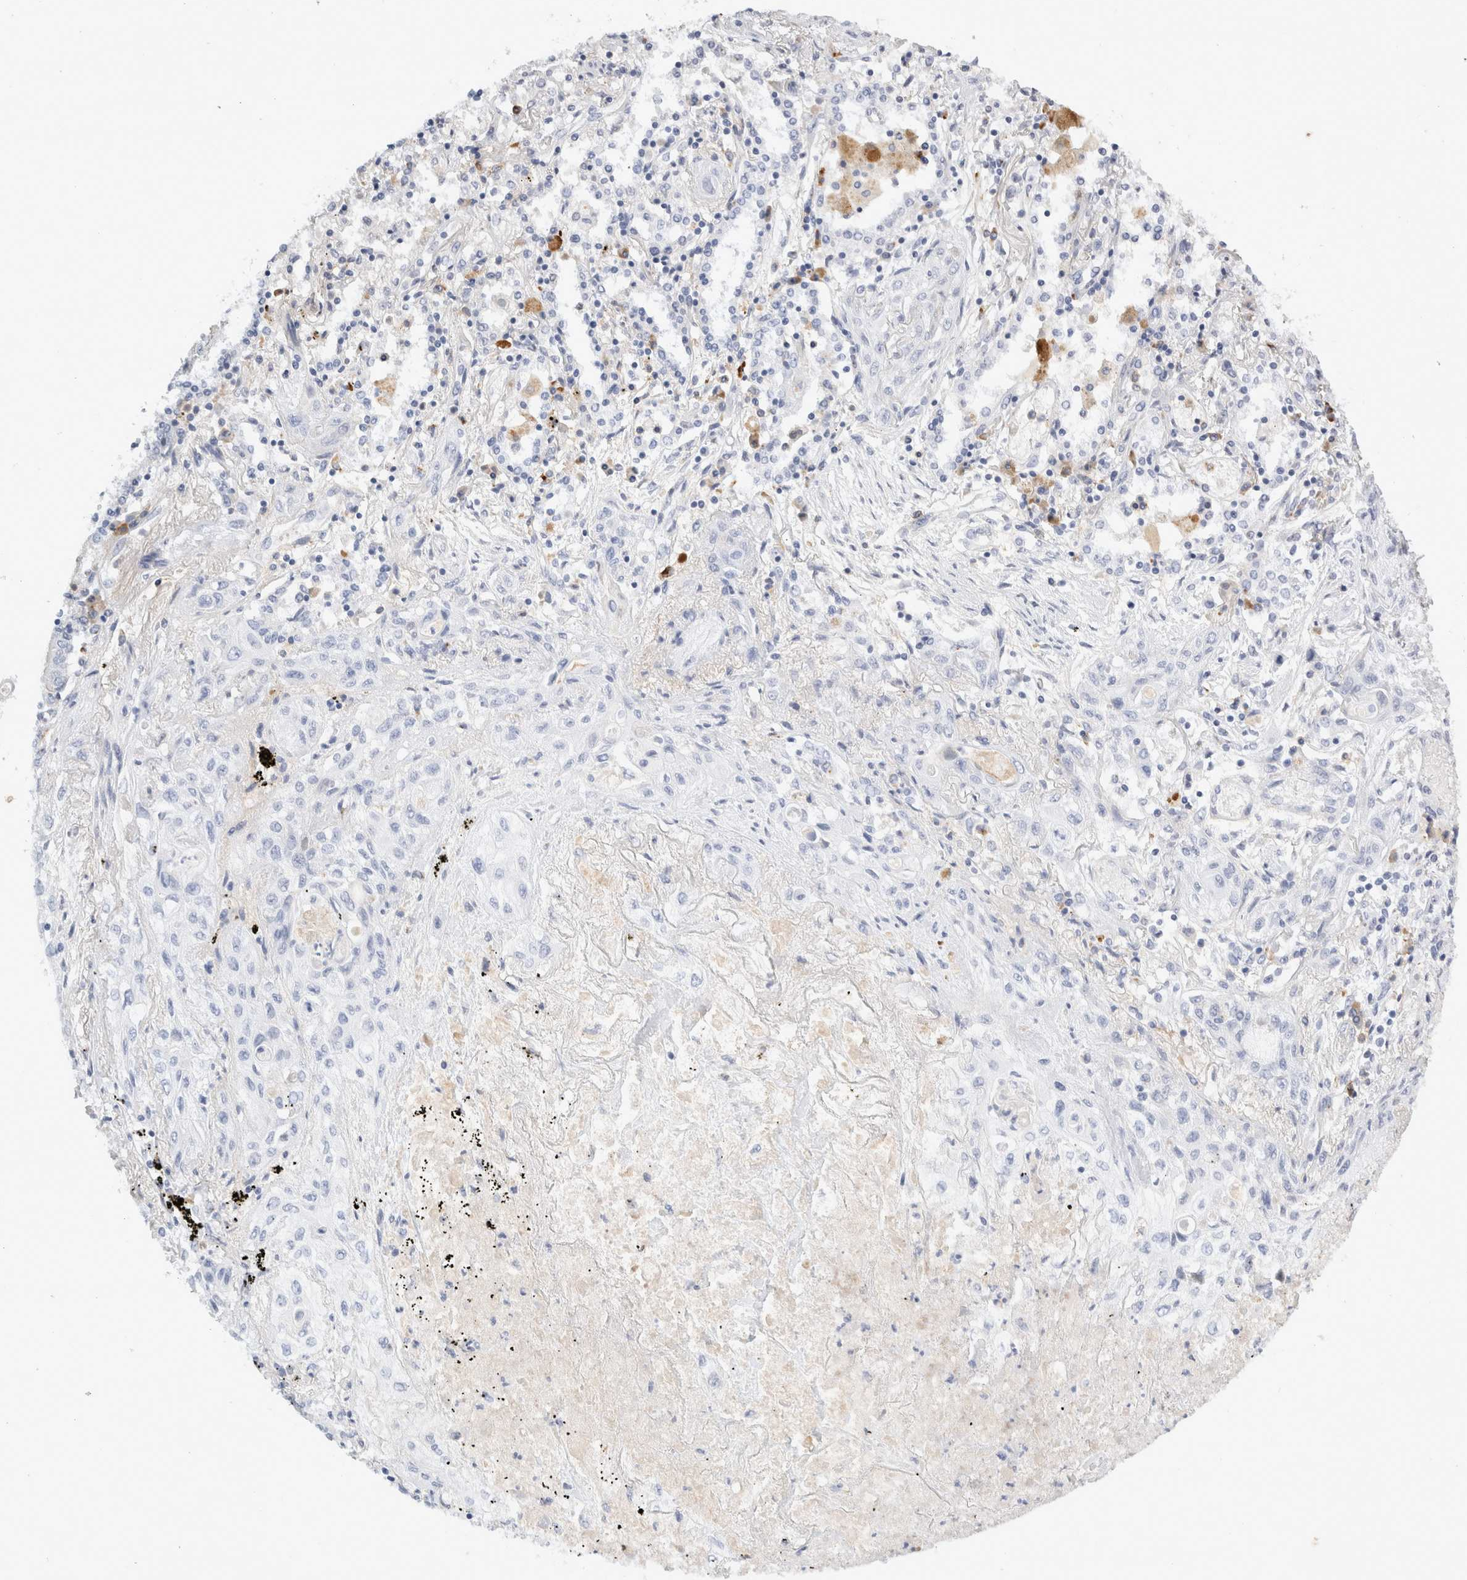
{"staining": {"intensity": "negative", "quantity": "none", "location": "none"}, "tissue": "lung cancer", "cell_type": "Tumor cells", "image_type": "cancer", "snomed": [{"axis": "morphology", "description": "Squamous cell carcinoma, NOS"}, {"axis": "topography", "description": "Lung"}], "caption": "Immunohistochemistry micrograph of human squamous cell carcinoma (lung) stained for a protein (brown), which demonstrates no positivity in tumor cells.", "gene": "FGL2", "patient": {"sex": "female", "age": 47}}